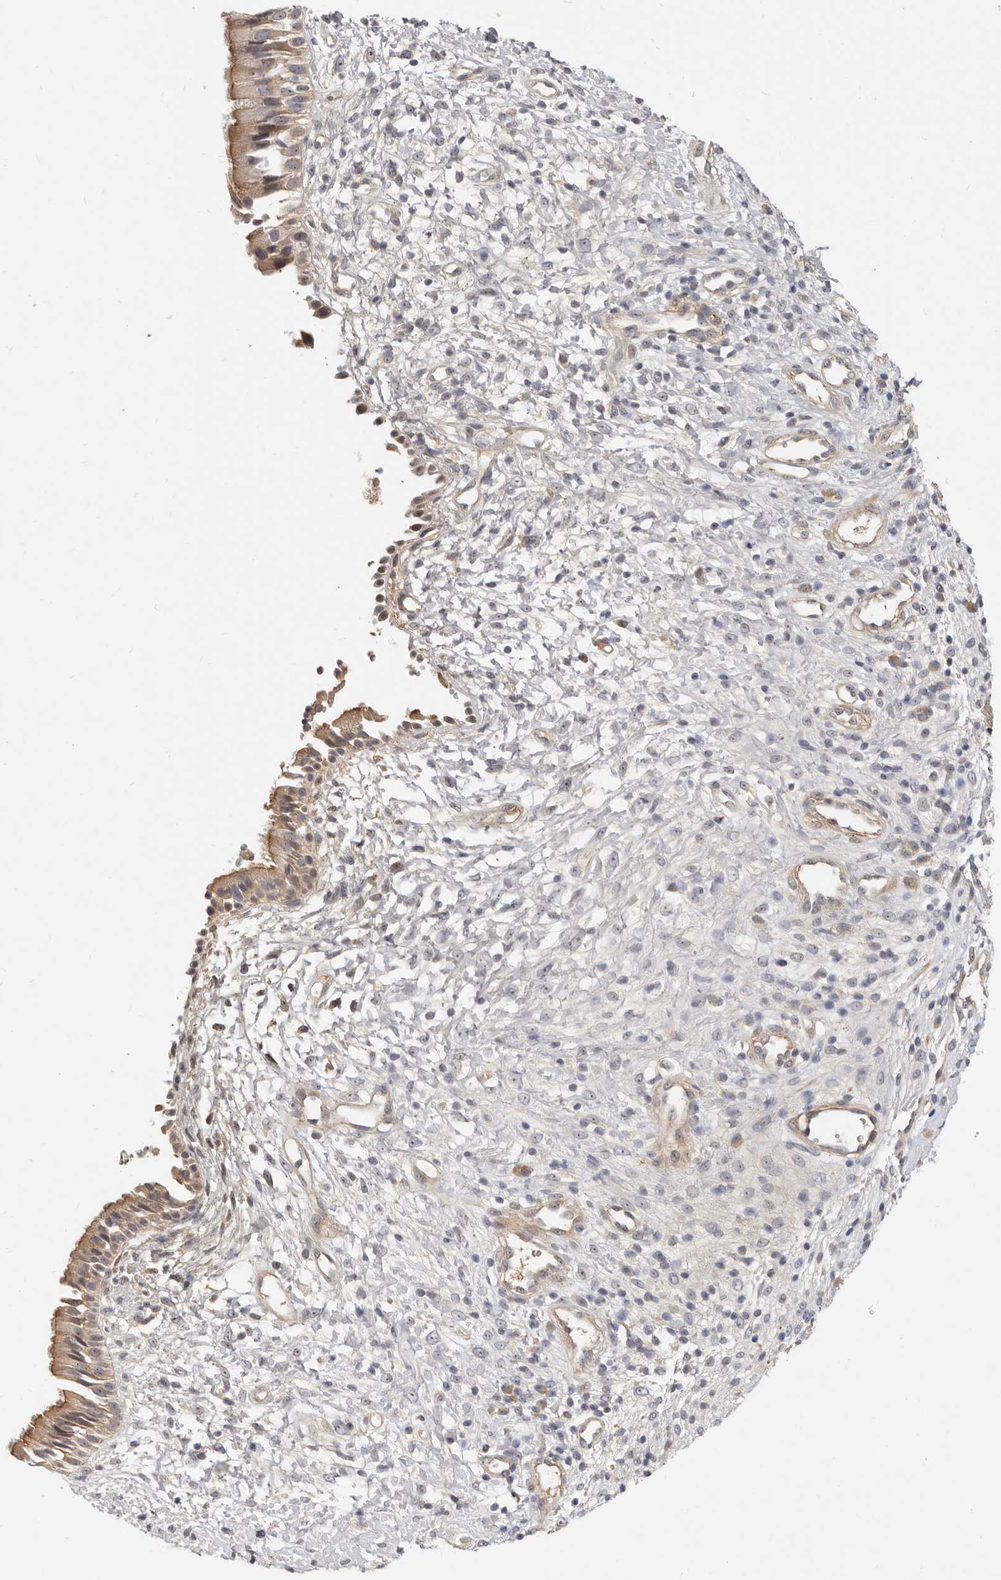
{"staining": {"intensity": "weak", "quantity": ">75%", "location": "cytoplasmic/membranous,nuclear"}, "tissue": "nasopharynx", "cell_type": "Respiratory epithelial cells", "image_type": "normal", "snomed": [{"axis": "morphology", "description": "Normal tissue, NOS"}, {"axis": "topography", "description": "Nasopharynx"}], "caption": "Brown immunohistochemical staining in unremarkable nasopharynx exhibits weak cytoplasmic/membranous,nuclear positivity in approximately >75% of respiratory epithelial cells.", "gene": "MICALL2", "patient": {"sex": "male", "age": 22}}